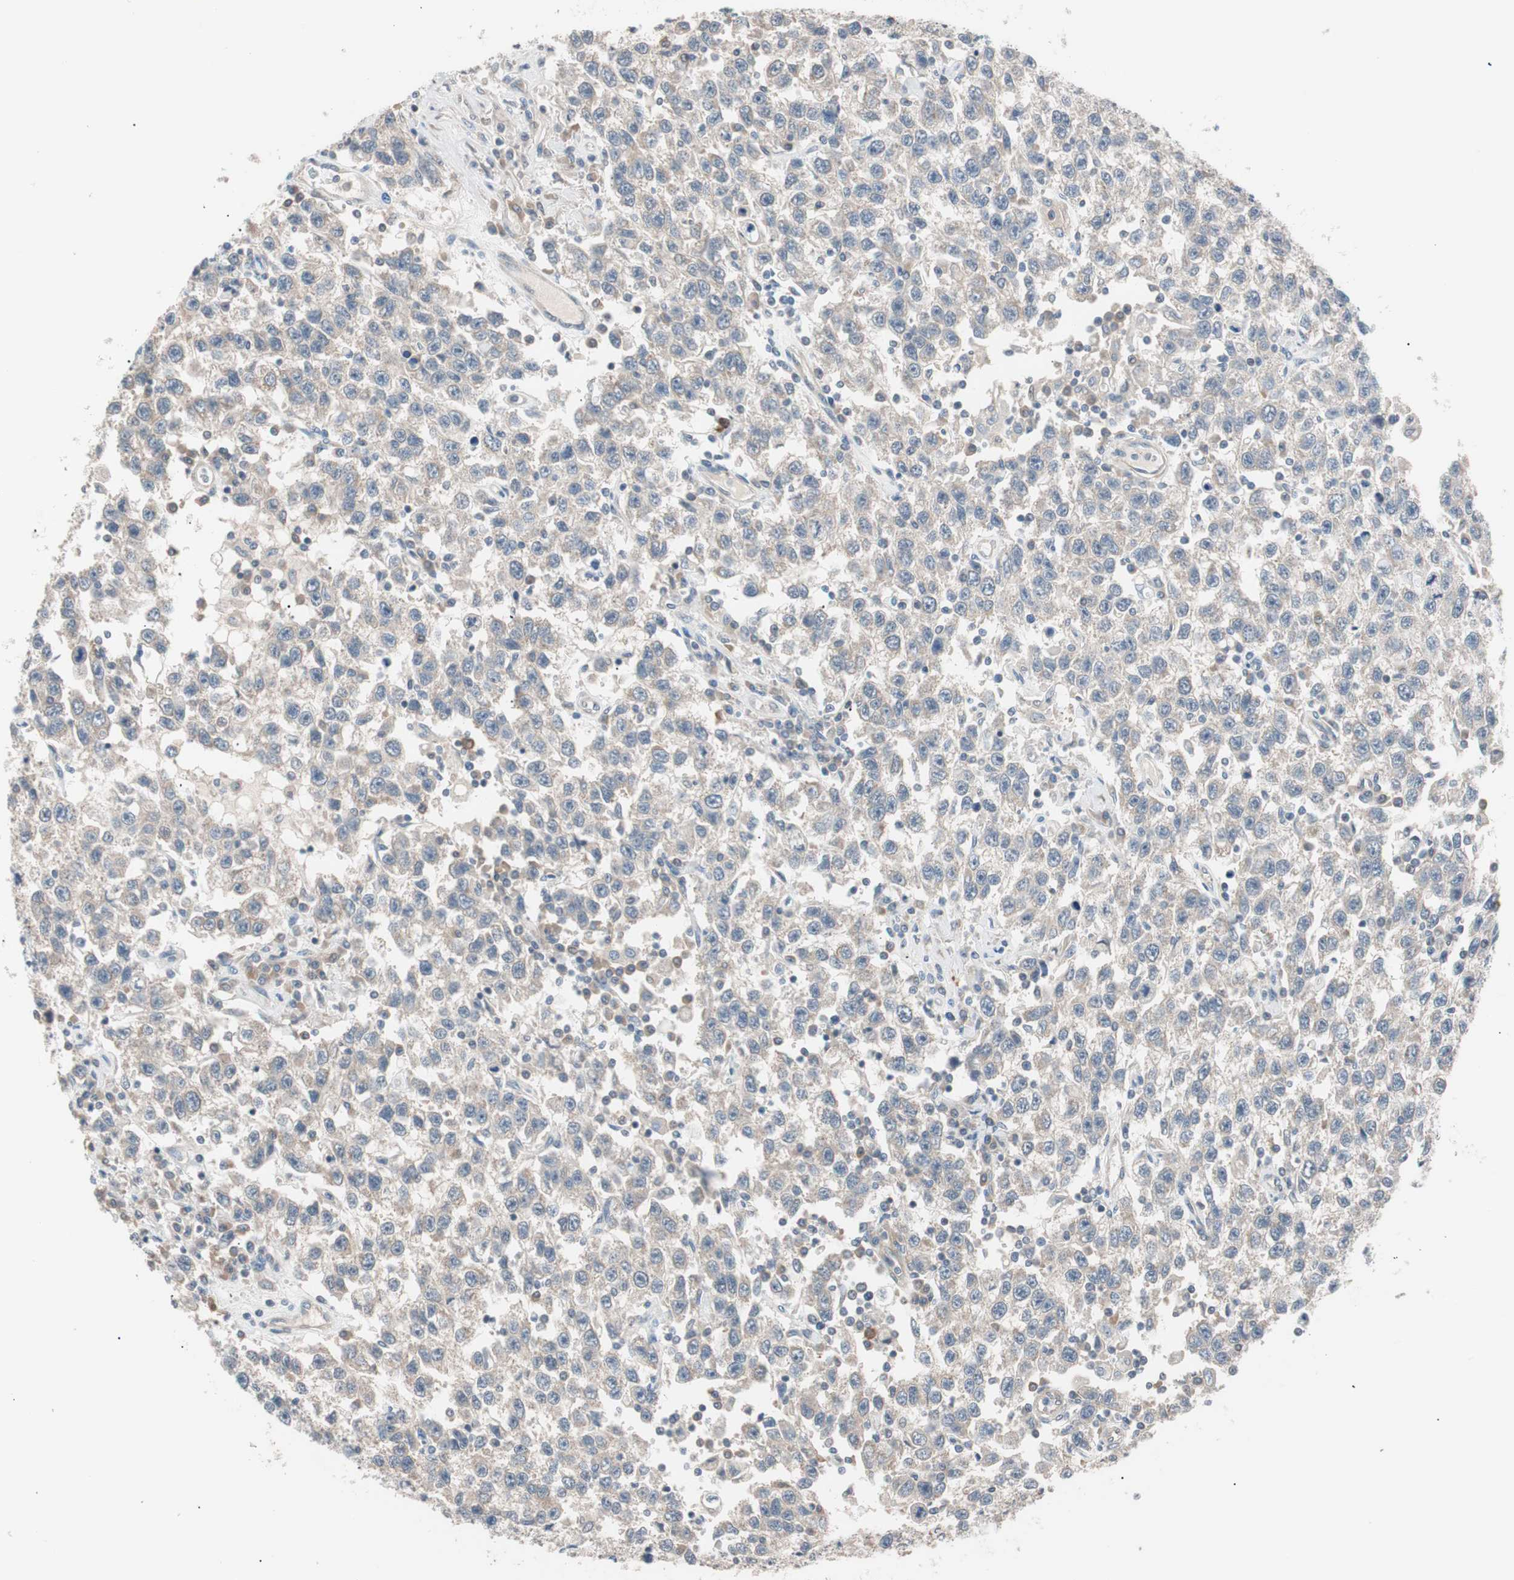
{"staining": {"intensity": "weak", "quantity": "25%-75%", "location": "cytoplasmic/membranous"}, "tissue": "testis cancer", "cell_type": "Tumor cells", "image_type": "cancer", "snomed": [{"axis": "morphology", "description": "Seminoma, NOS"}, {"axis": "topography", "description": "Testis"}], "caption": "Testis cancer (seminoma) stained with DAB (3,3'-diaminobenzidine) IHC displays low levels of weak cytoplasmic/membranous positivity in approximately 25%-75% of tumor cells. (Brightfield microscopy of DAB IHC at high magnification).", "gene": "SMG1", "patient": {"sex": "male", "age": 41}}